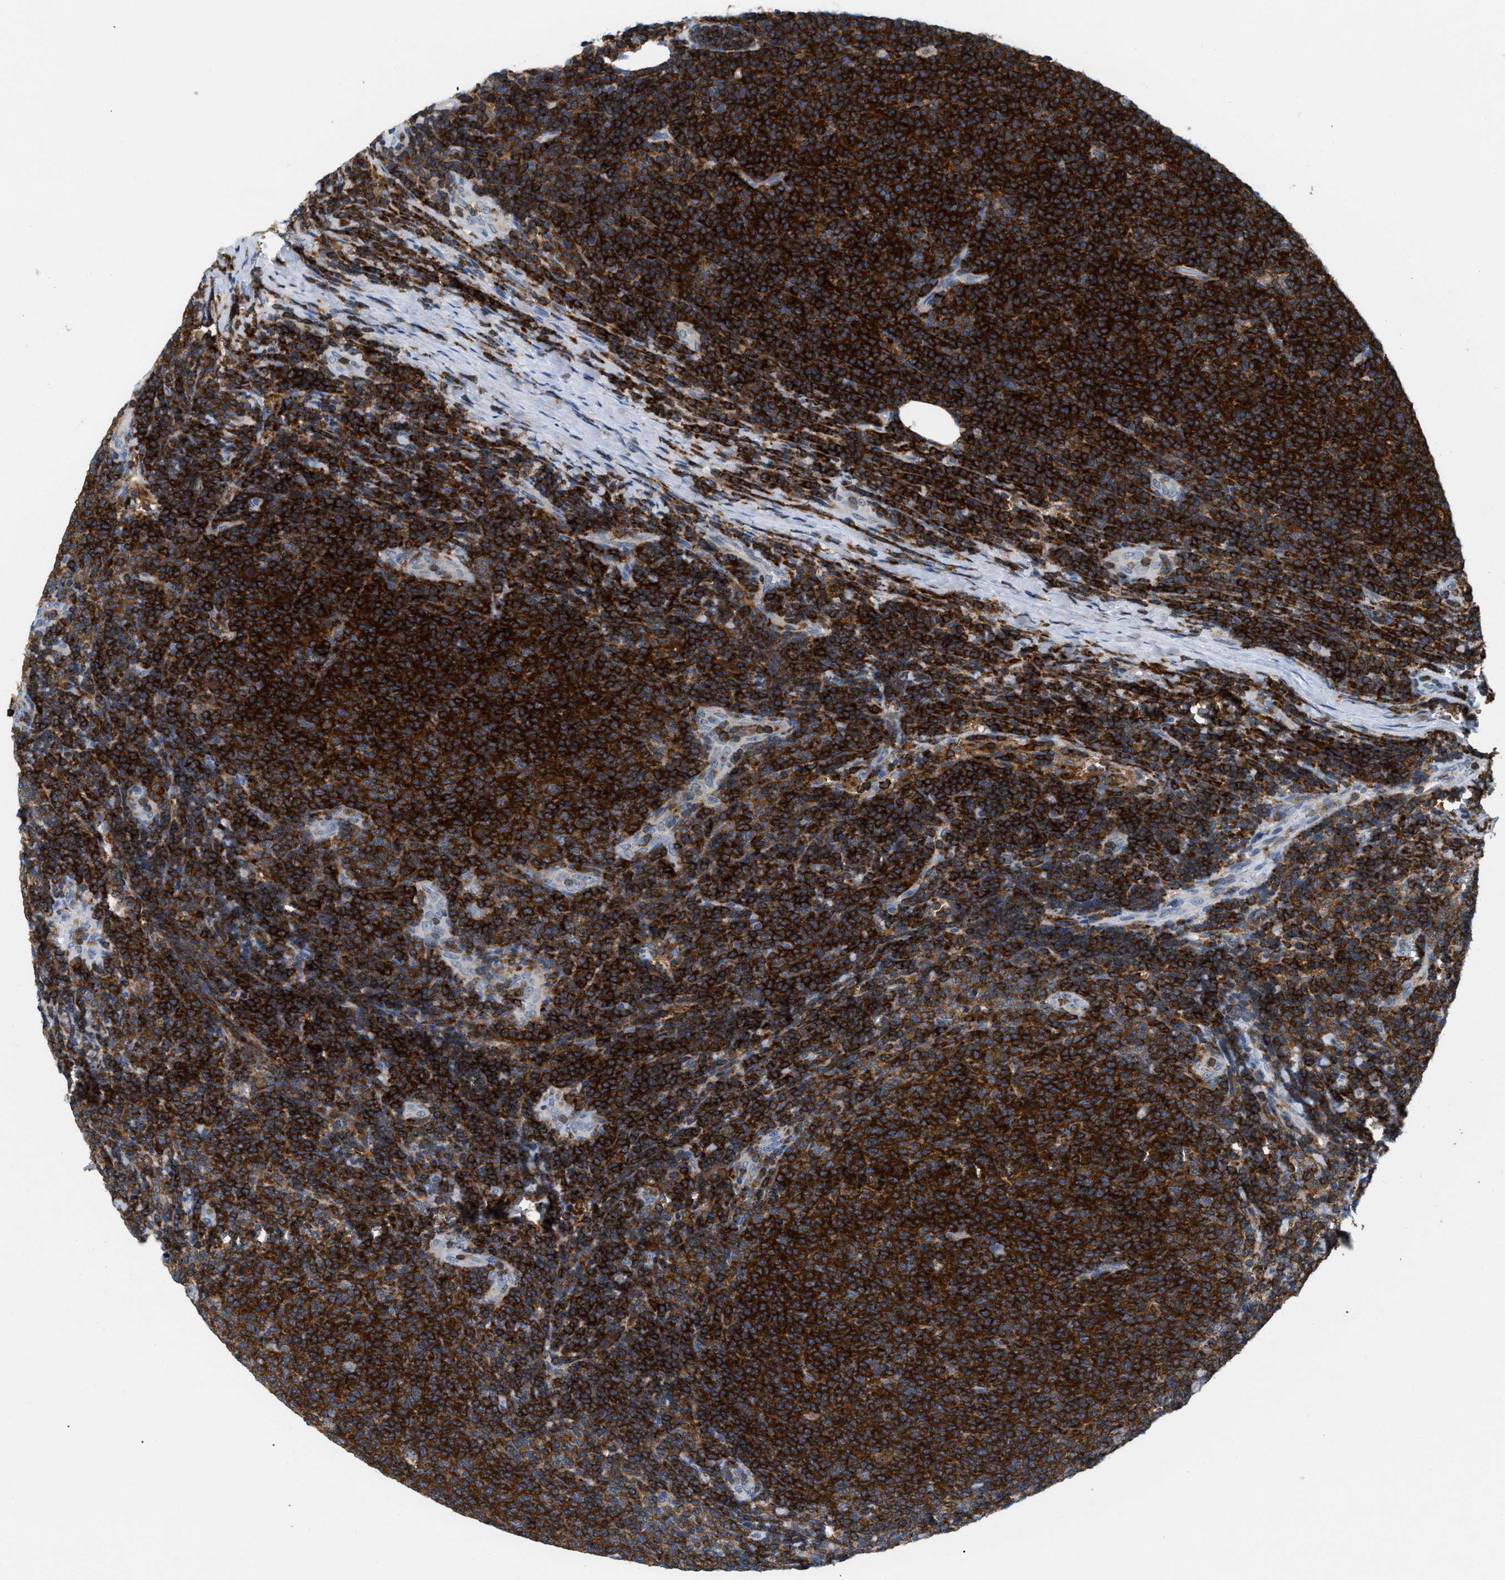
{"staining": {"intensity": "strong", "quantity": ">75%", "location": "cytoplasmic/membranous"}, "tissue": "lymphoma", "cell_type": "Tumor cells", "image_type": "cancer", "snomed": [{"axis": "morphology", "description": "Malignant lymphoma, non-Hodgkin's type, Low grade"}, {"axis": "topography", "description": "Lymph node"}], "caption": "Lymphoma was stained to show a protein in brown. There is high levels of strong cytoplasmic/membranous staining in about >75% of tumor cells.", "gene": "INPP5D", "patient": {"sex": "male", "age": 66}}